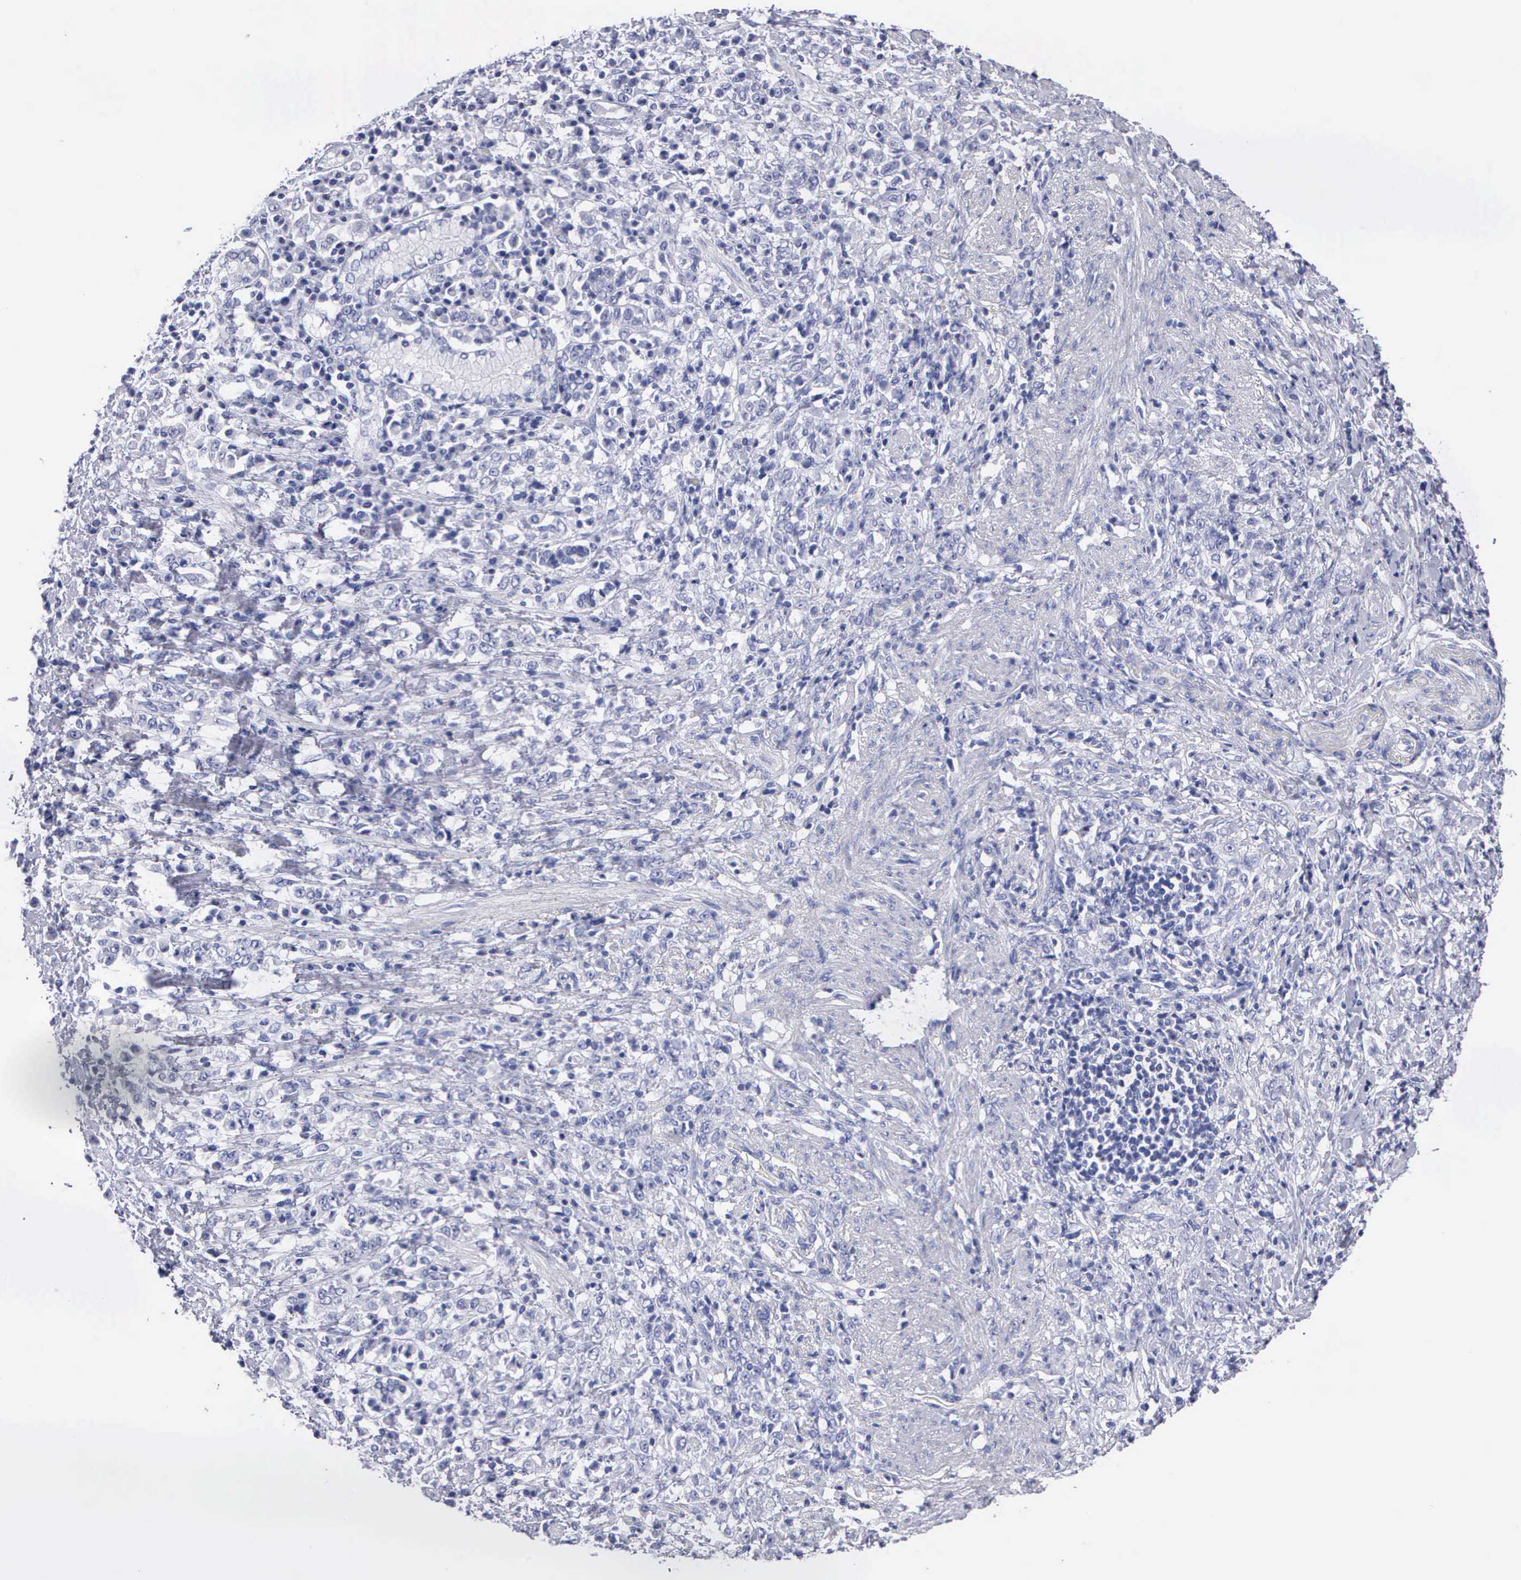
{"staining": {"intensity": "negative", "quantity": "none", "location": "none"}, "tissue": "stomach cancer", "cell_type": "Tumor cells", "image_type": "cancer", "snomed": [{"axis": "morphology", "description": "Adenocarcinoma, NOS"}, {"axis": "topography", "description": "Stomach, lower"}], "caption": "Histopathology image shows no significant protein positivity in tumor cells of stomach adenocarcinoma.", "gene": "CYP19A1", "patient": {"sex": "male", "age": 88}}